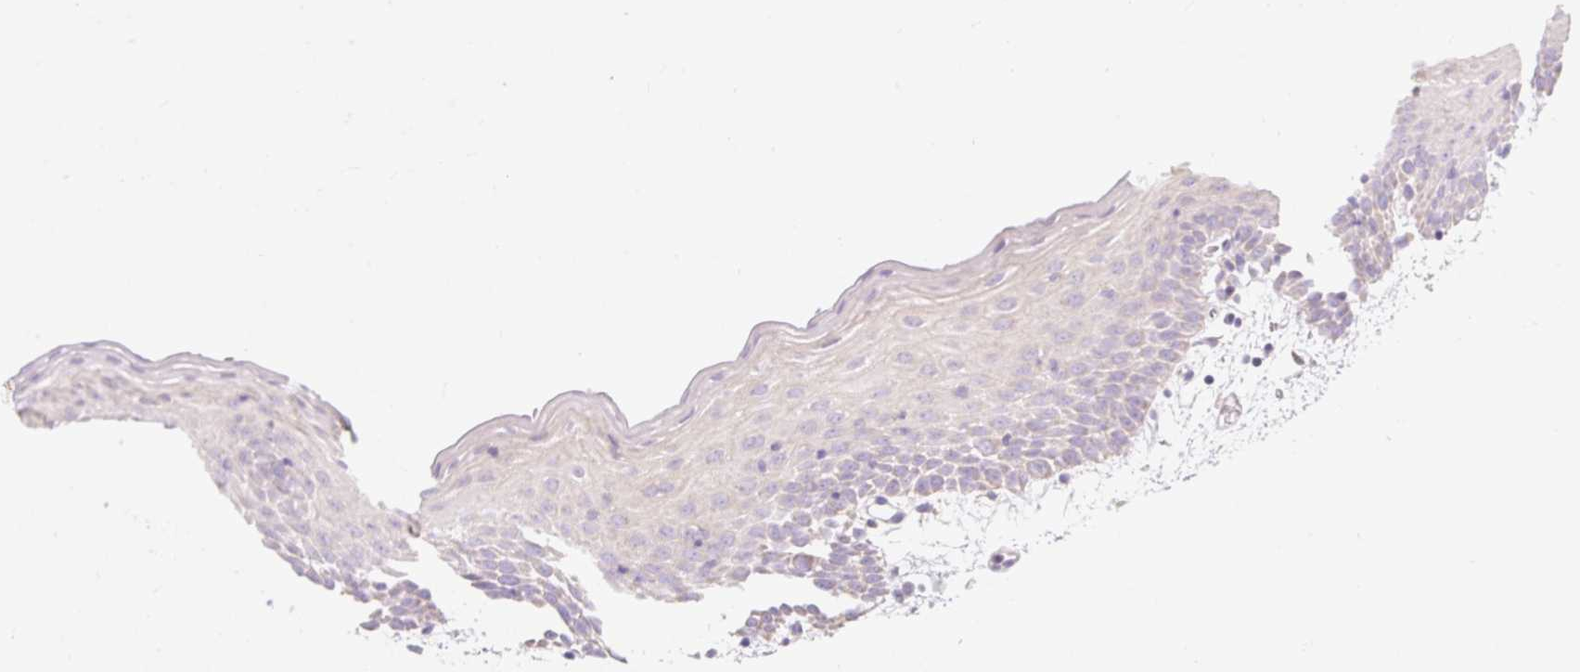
{"staining": {"intensity": "negative", "quantity": "none", "location": "none"}, "tissue": "oral mucosa", "cell_type": "Squamous epithelial cells", "image_type": "normal", "snomed": [{"axis": "morphology", "description": "Normal tissue, NOS"}, {"axis": "topography", "description": "Skeletal muscle"}, {"axis": "topography", "description": "Oral tissue"}, {"axis": "topography", "description": "Salivary gland"}, {"axis": "topography", "description": "Peripheral nerve tissue"}], "caption": "DAB (3,3'-diaminobenzidine) immunohistochemical staining of unremarkable oral mucosa reveals no significant expression in squamous epithelial cells.", "gene": "DHX35", "patient": {"sex": "male", "age": 54}}